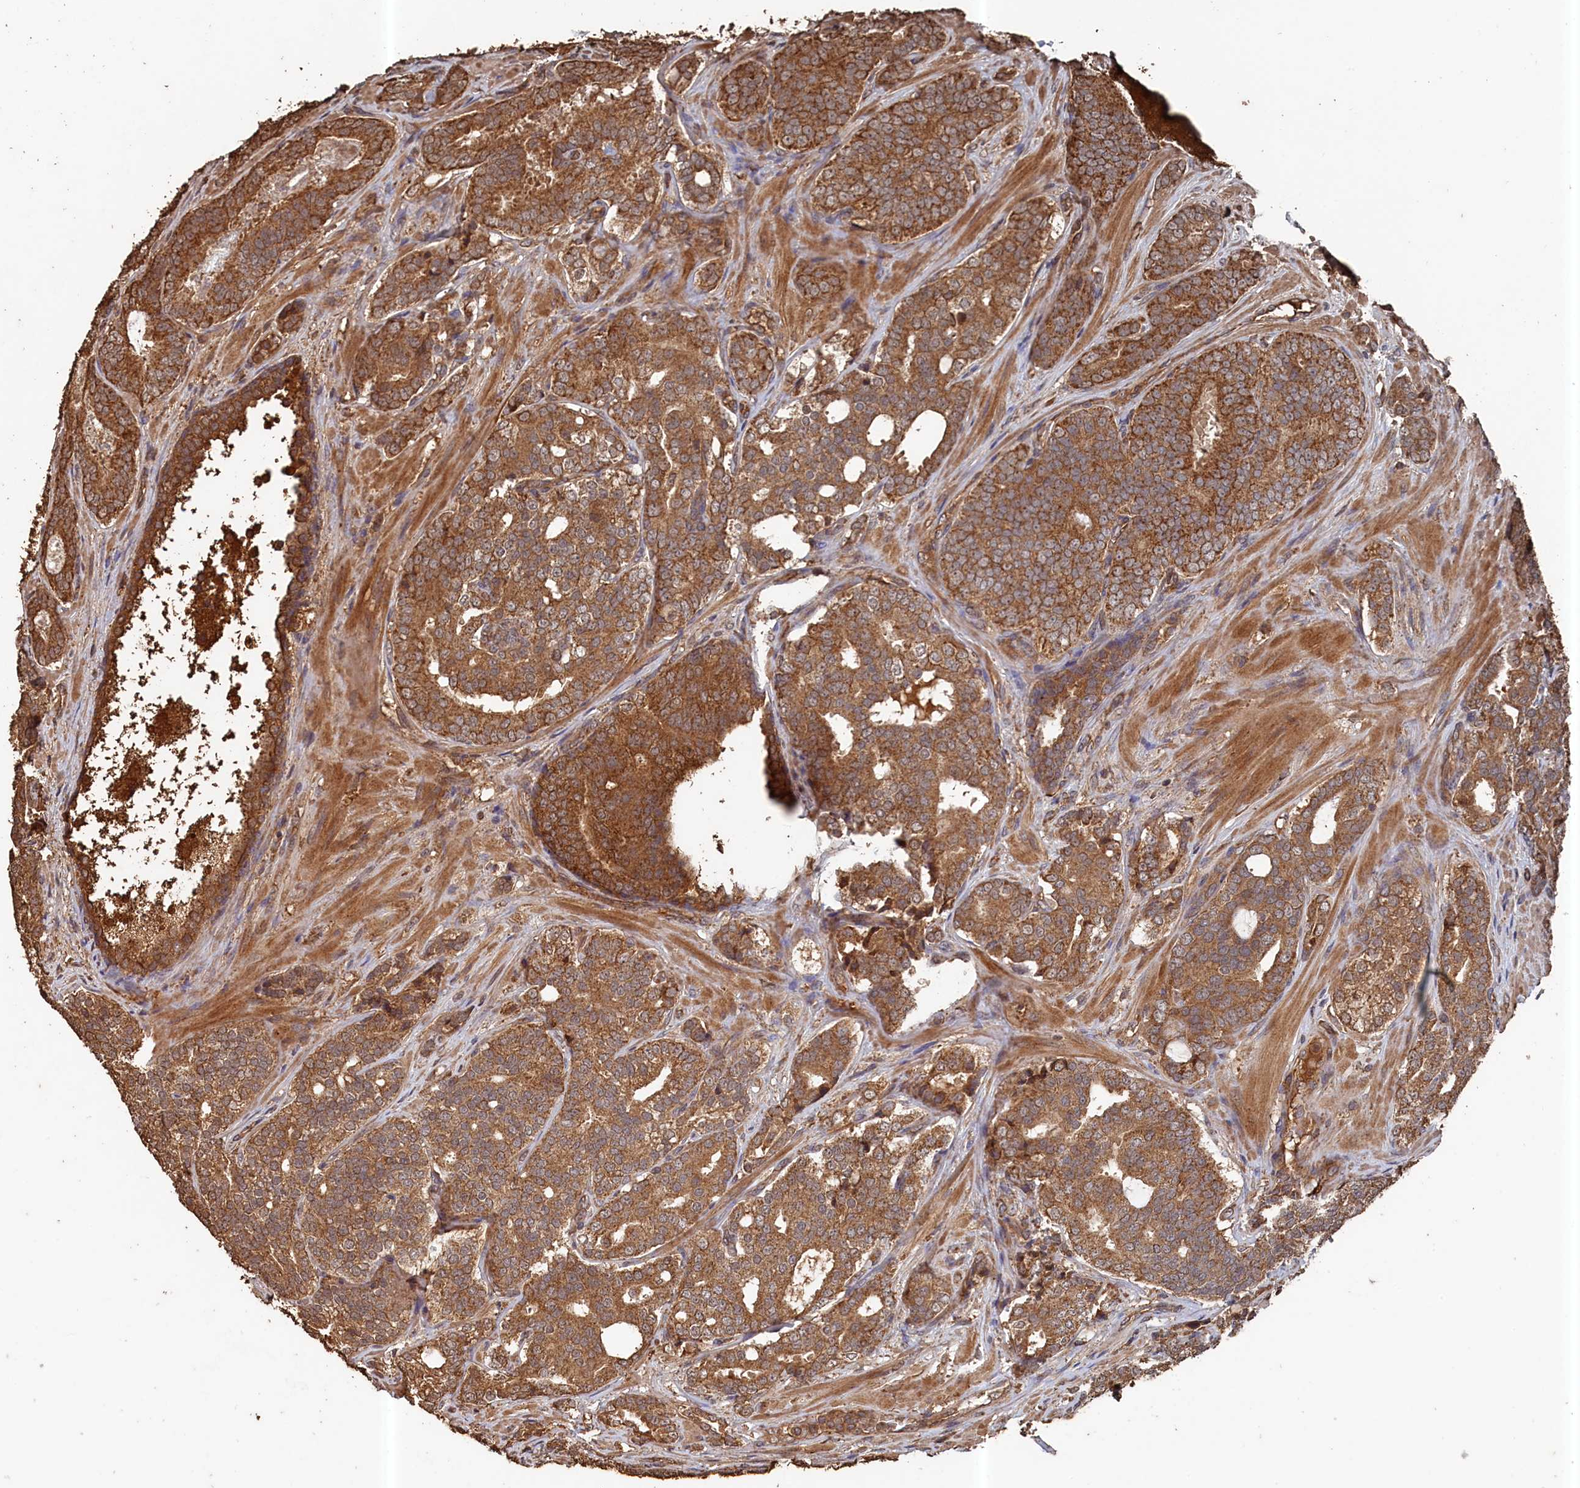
{"staining": {"intensity": "moderate", "quantity": ">75%", "location": "cytoplasmic/membranous"}, "tissue": "prostate cancer", "cell_type": "Tumor cells", "image_type": "cancer", "snomed": [{"axis": "morphology", "description": "Adenocarcinoma, High grade"}, {"axis": "topography", "description": "Prostate"}], "caption": "IHC histopathology image of neoplastic tissue: prostate cancer stained using immunohistochemistry demonstrates medium levels of moderate protein expression localized specifically in the cytoplasmic/membranous of tumor cells, appearing as a cytoplasmic/membranous brown color.", "gene": "SNX33", "patient": {"sex": "male", "age": 63}}